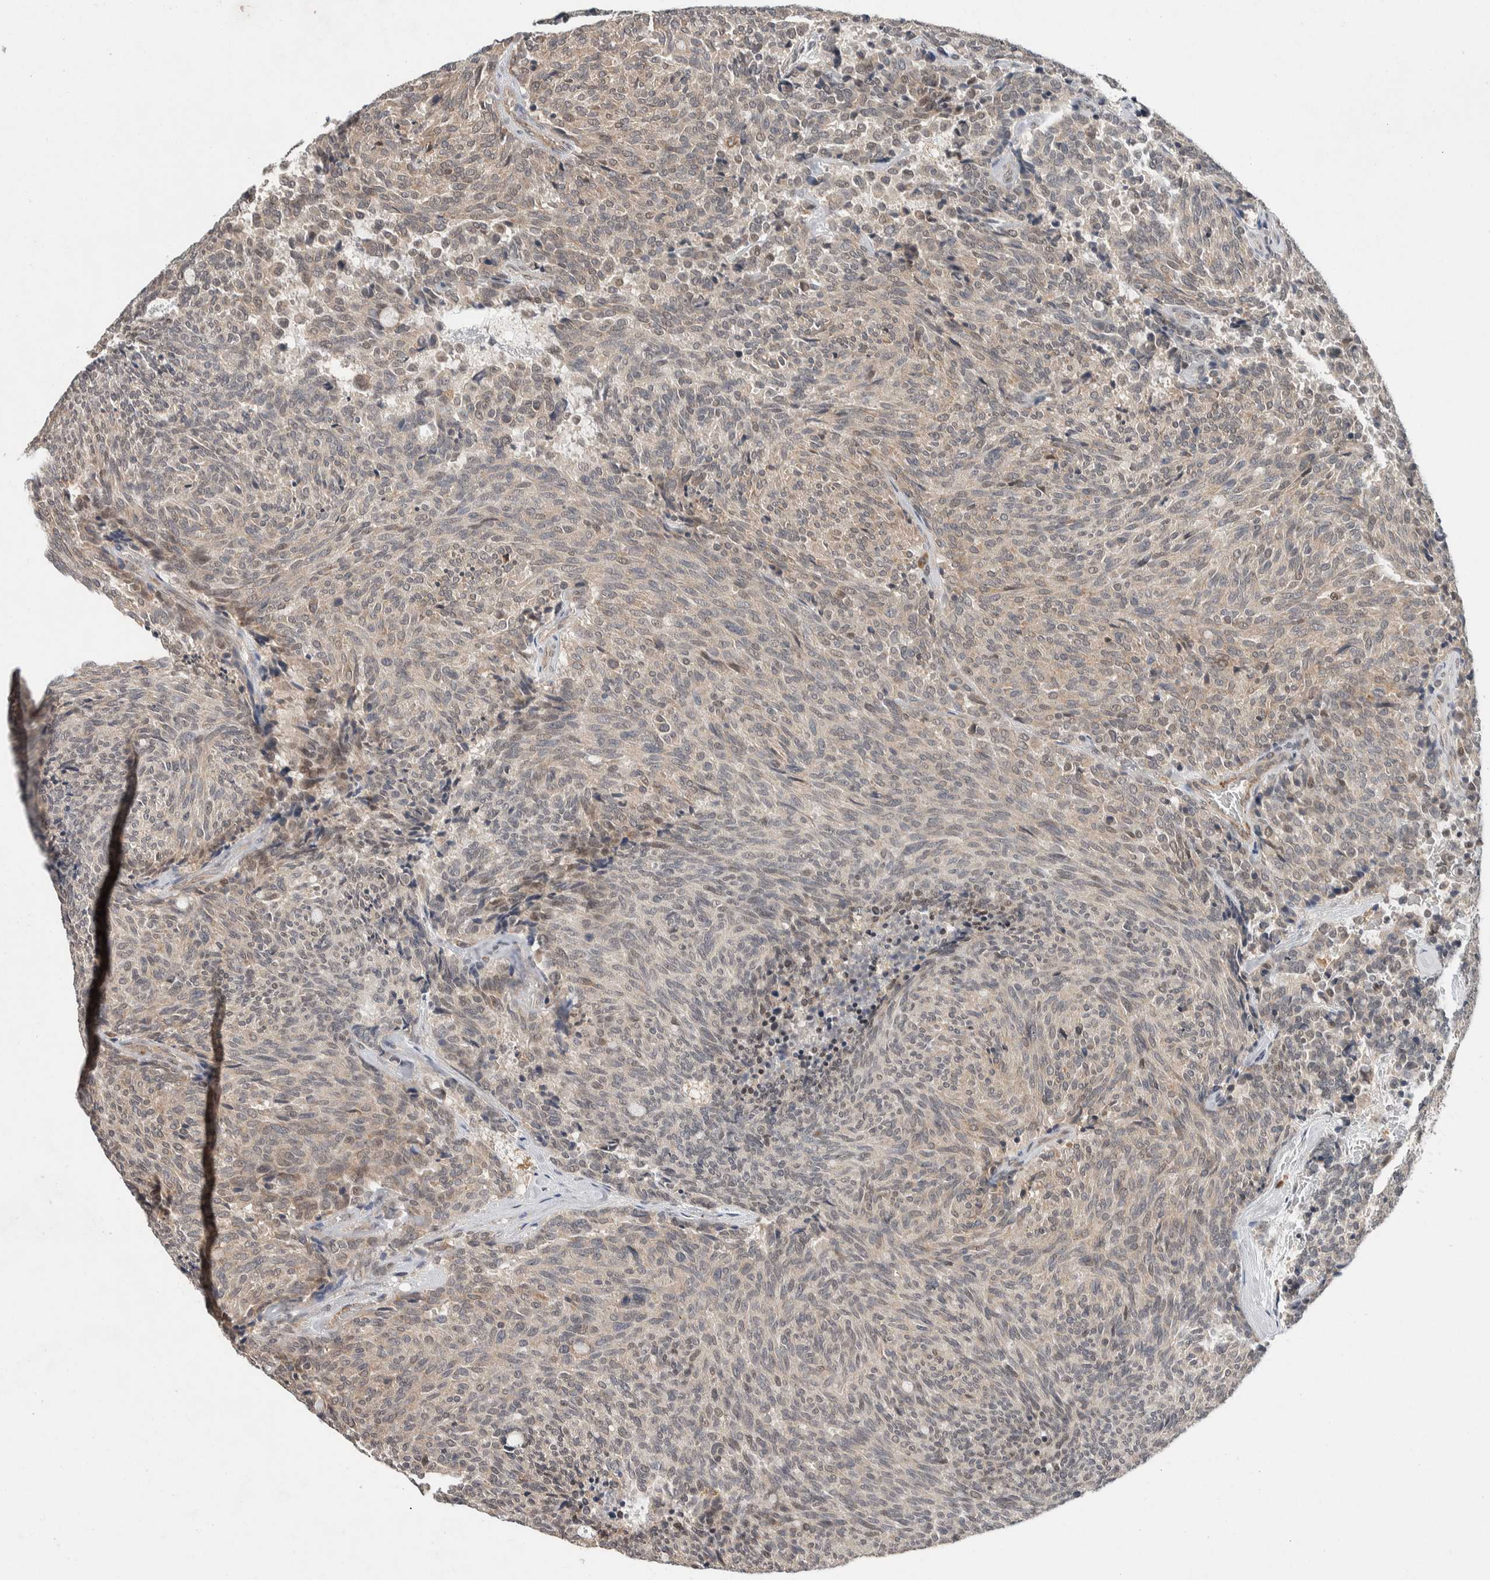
{"staining": {"intensity": "weak", "quantity": "<25%", "location": "cytoplasmic/membranous"}, "tissue": "carcinoid", "cell_type": "Tumor cells", "image_type": "cancer", "snomed": [{"axis": "morphology", "description": "Carcinoid, malignant, NOS"}, {"axis": "topography", "description": "Pancreas"}], "caption": "An immunohistochemistry (IHC) histopathology image of malignant carcinoid is shown. There is no staining in tumor cells of malignant carcinoid.", "gene": "KCNK1", "patient": {"sex": "female", "age": 54}}